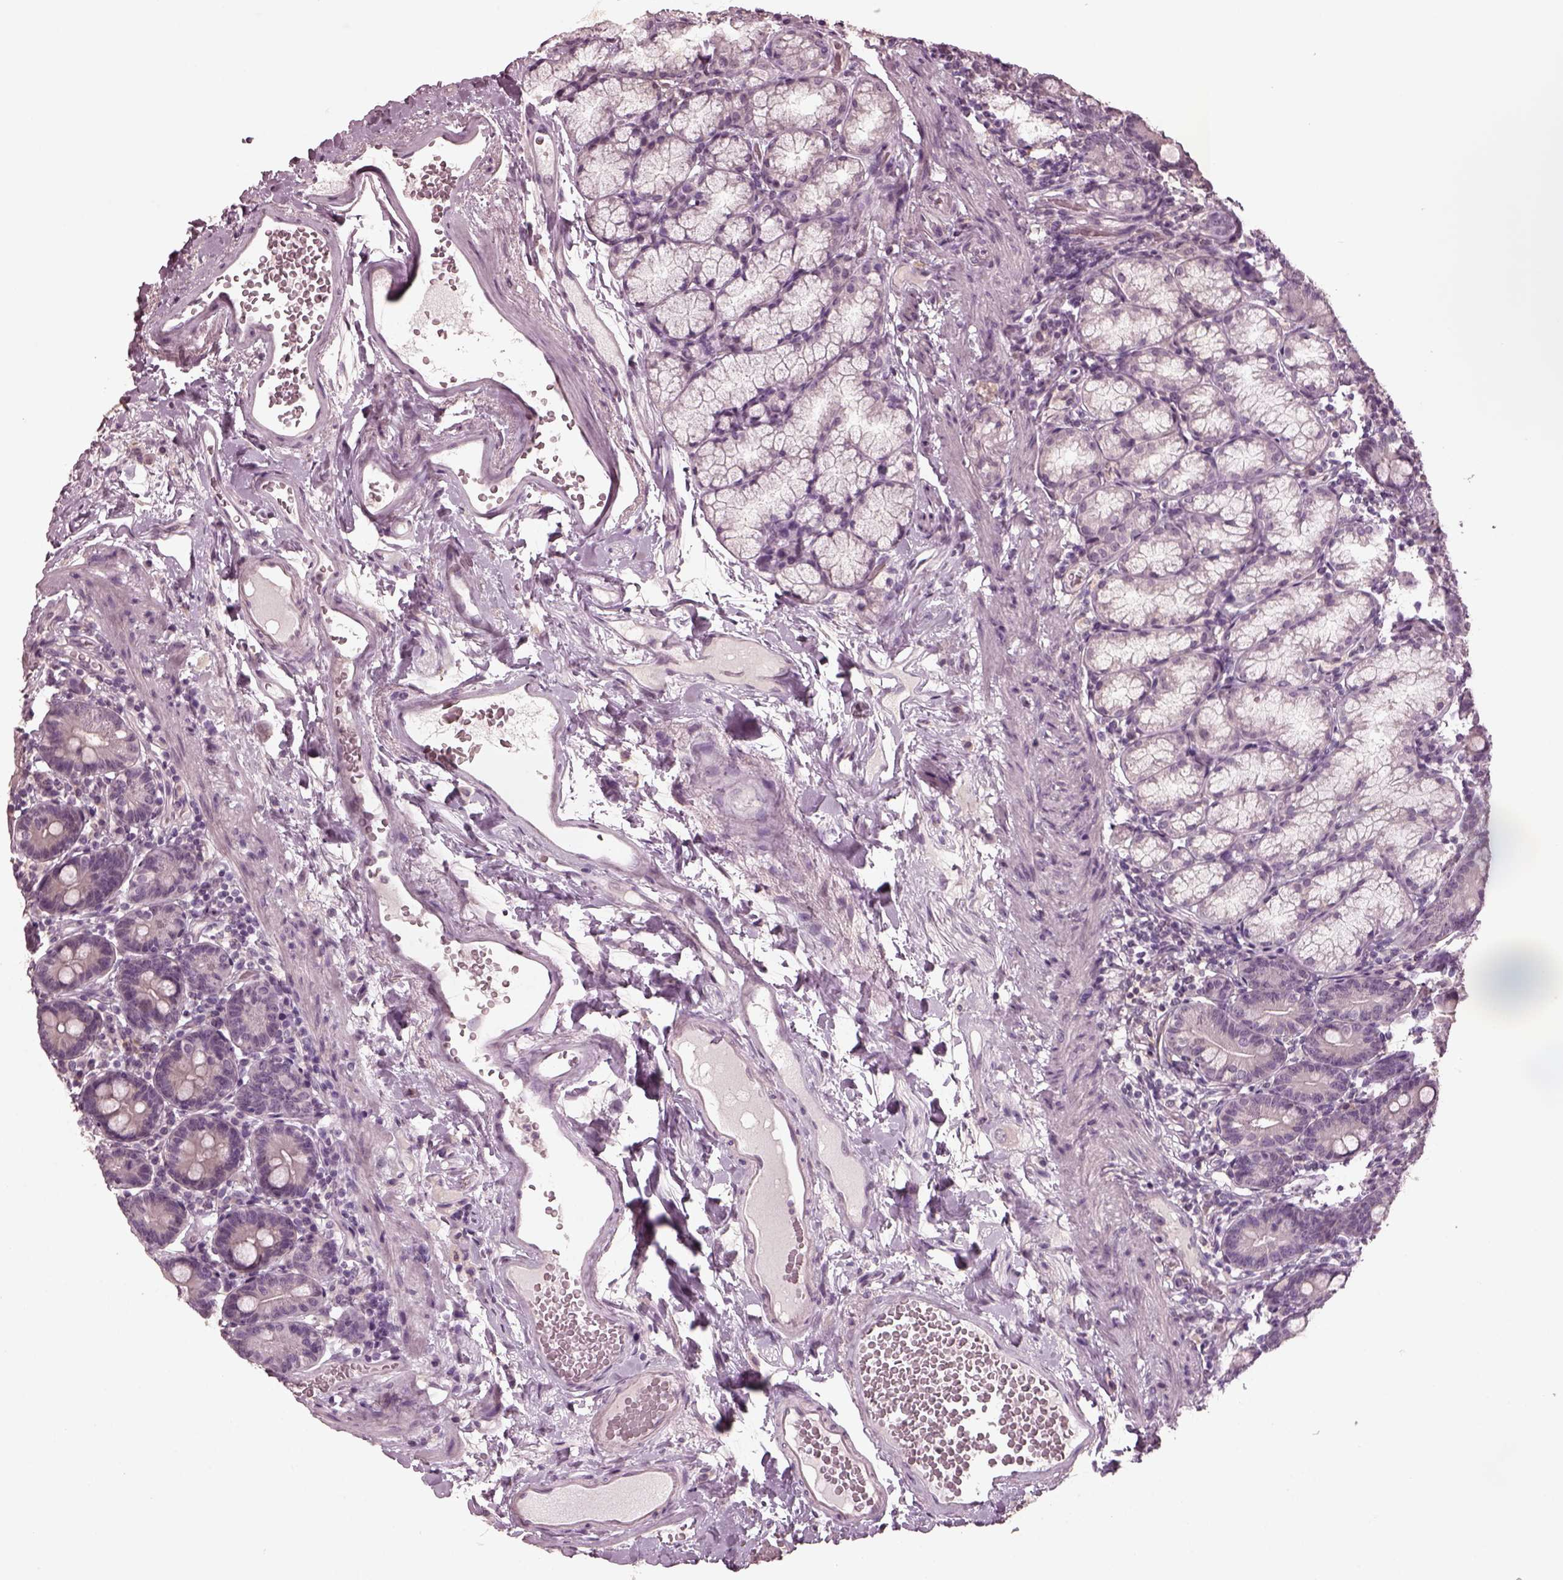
{"staining": {"intensity": "negative", "quantity": "none", "location": "none"}, "tissue": "duodenum", "cell_type": "Glandular cells", "image_type": "normal", "snomed": [{"axis": "morphology", "description": "Normal tissue, NOS"}, {"axis": "topography", "description": "Duodenum"}], "caption": "A high-resolution histopathology image shows IHC staining of unremarkable duodenum, which exhibits no significant positivity in glandular cells.", "gene": "RCVRN", "patient": {"sex": "female", "age": 67}}